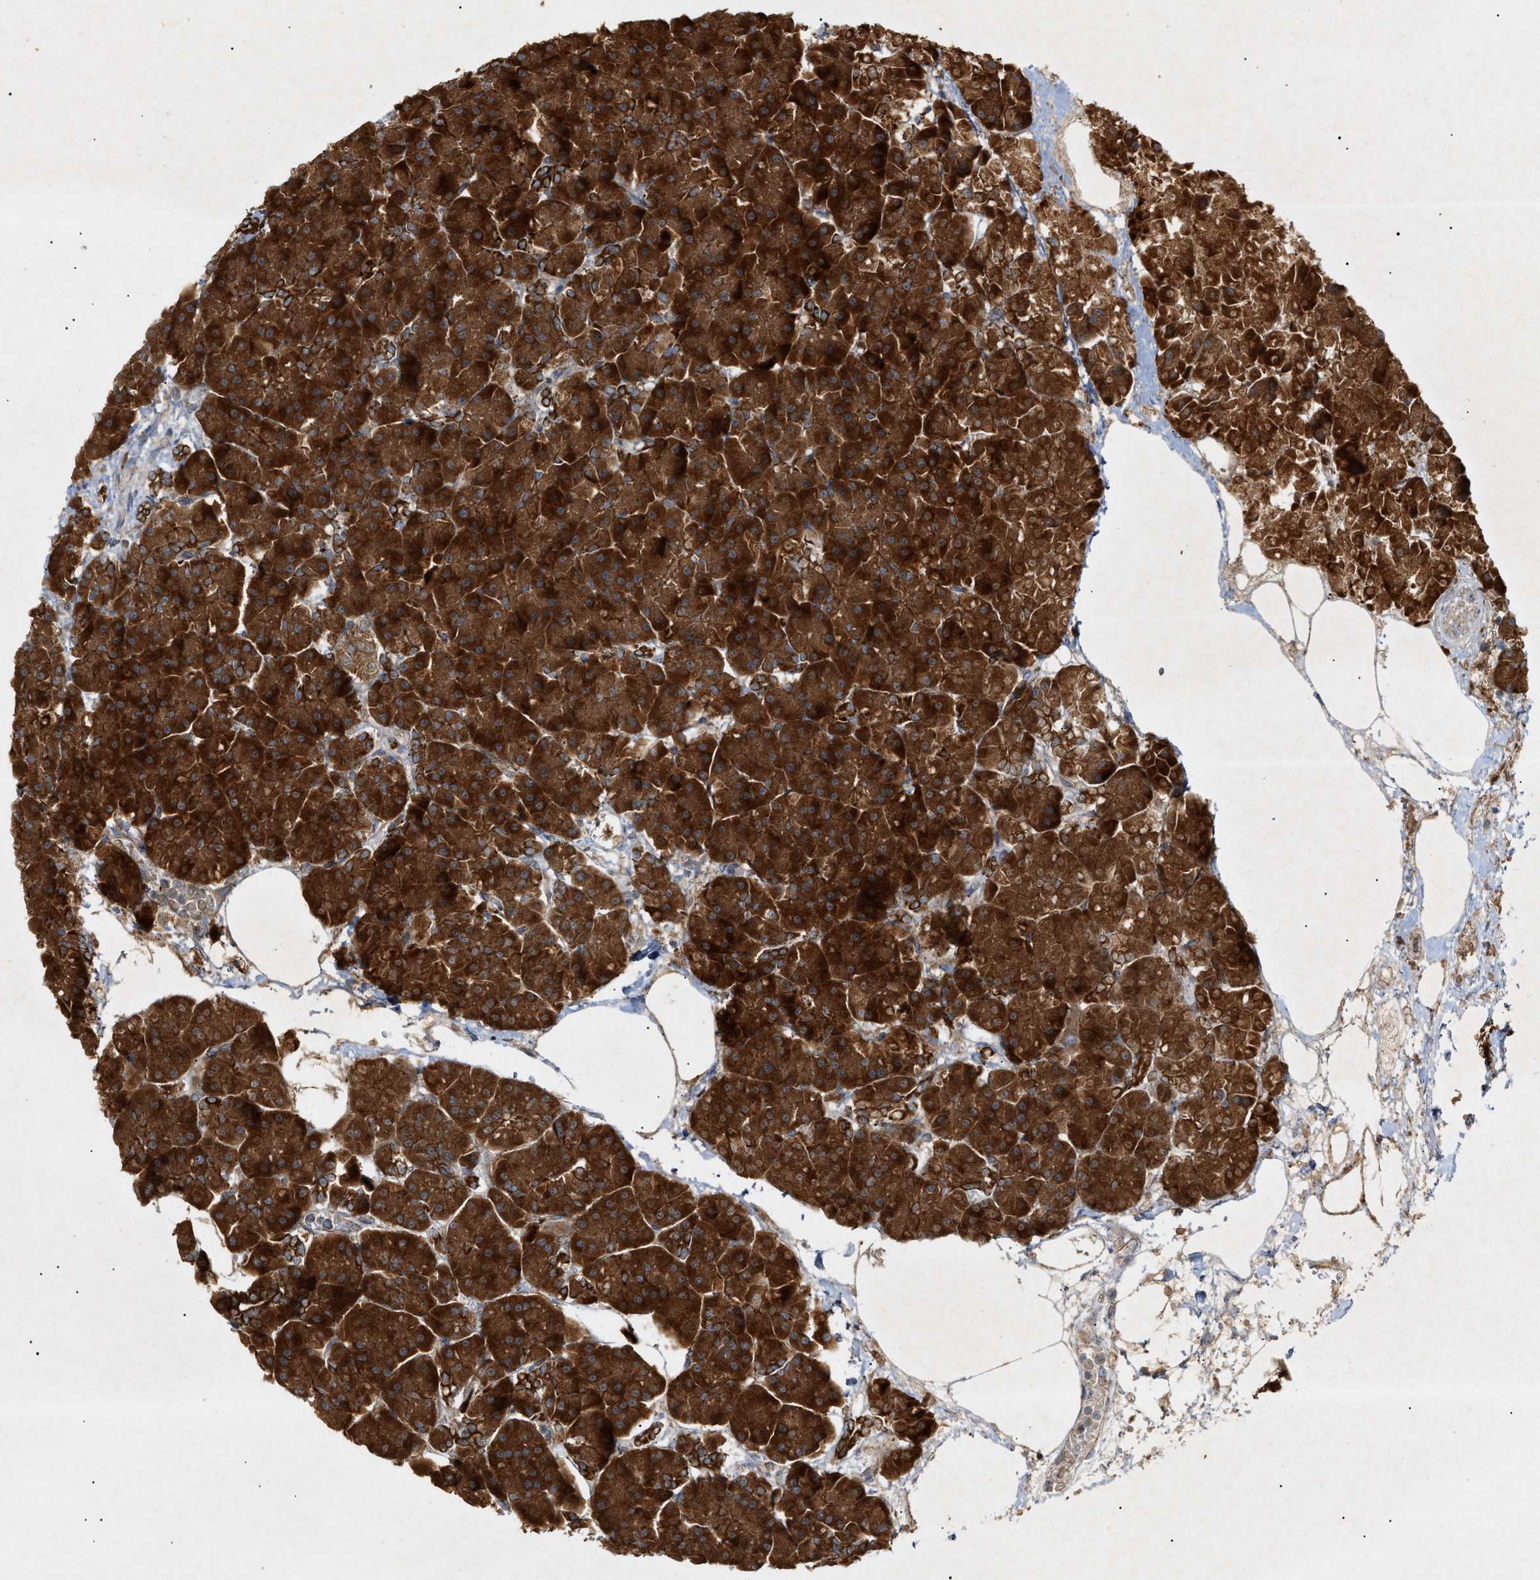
{"staining": {"intensity": "strong", "quantity": ">75%", "location": "cytoplasmic/membranous"}, "tissue": "pancreas", "cell_type": "Exocrine glandular cells", "image_type": "normal", "snomed": [{"axis": "morphology", "description": "Normal tissue, NOS"}, {"axis": "topography", "description": "Pancreas"}], "caption": "Immunohistochemistry (DAB) staining of benign human pancreas displays strong cytoplasmic/membranous protein staining in approximately >75% of exocrine glandular cells. Nuclei are stained in blue.", "gene": "MTCH1", "patient": {"sex": "female", "age": 70}}